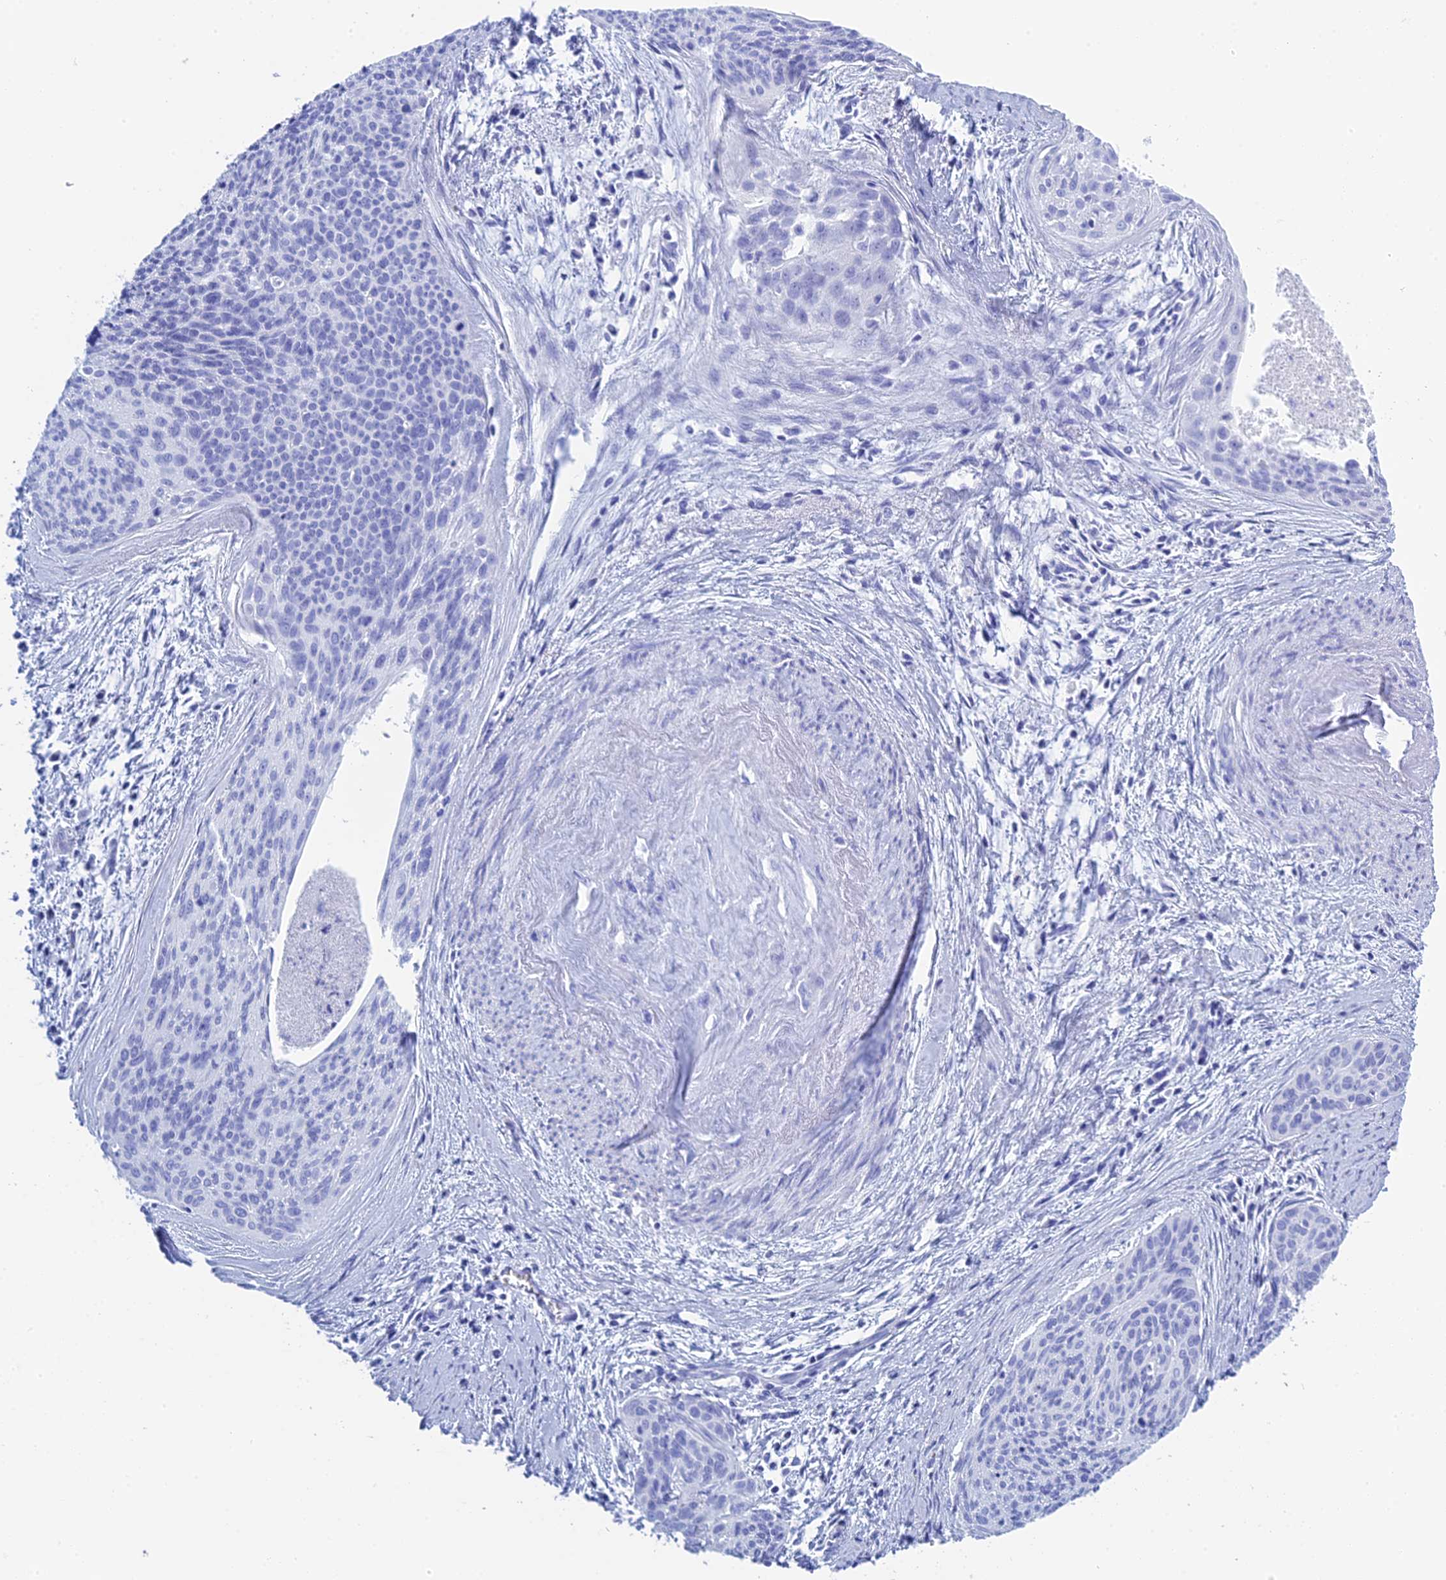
{"staining": {"intensity": "negative", "quantity": "none", "location": "none"}, "tissue": "cervical cancer", "cell_type": "Tumor cells", "image_type": "cancer", "snomed": [{"axis": "morphology", "description": "Squamous cell carcinoma, NOS"}, {"axis": "topography", "description": "Cervix"}], "caption": "Protein analysis of cervical squamous cell carcinoma exhibits no significant positivity in tumor cells.", "gene": "TEX101", "patient": {"sex": "female", "age": 55}}